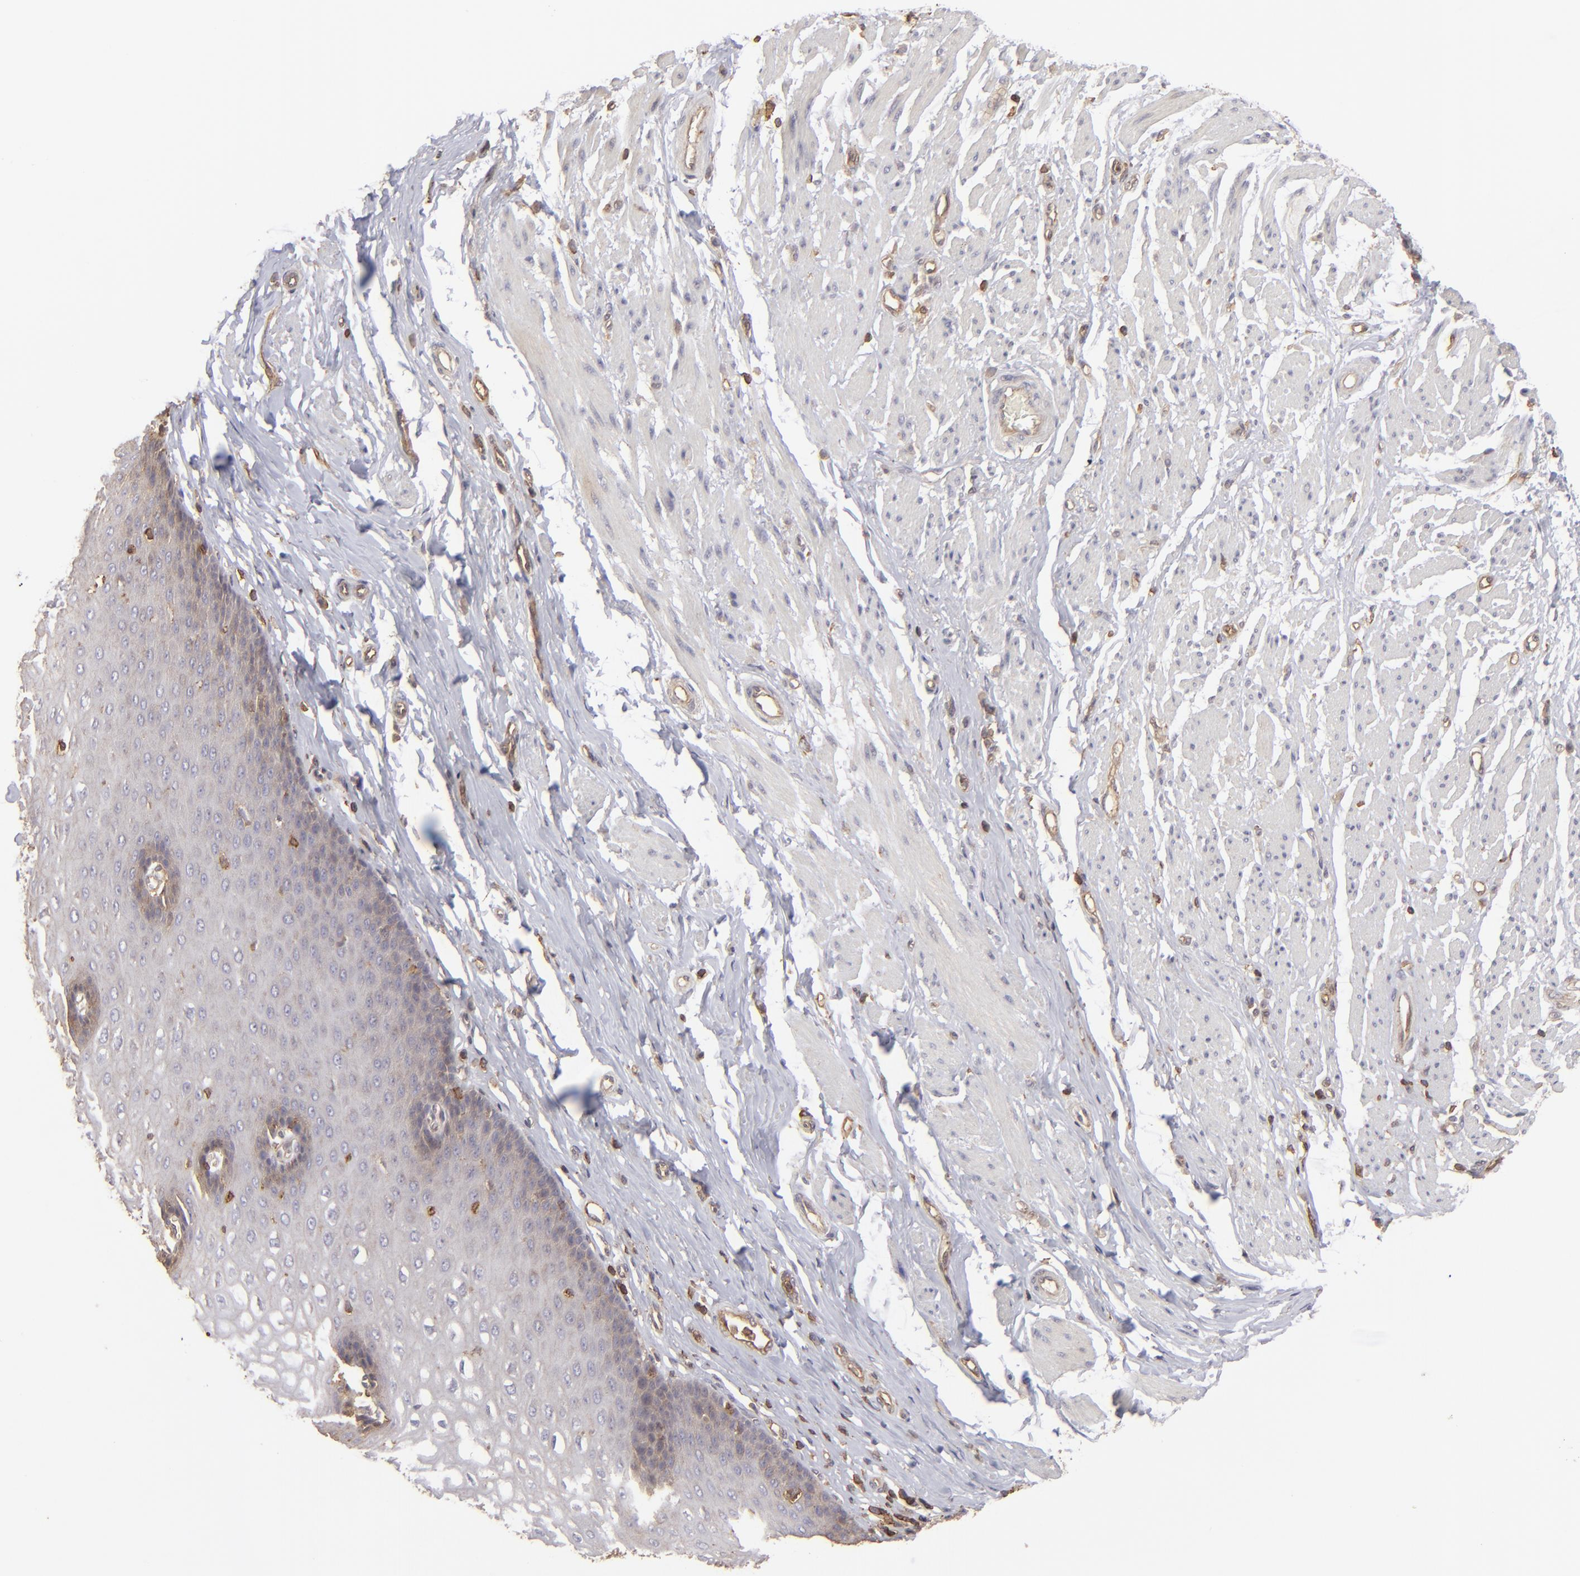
{"staining": {"intensity": "weak", "quantity": "<25%", "location": "cytoplasmic/membranous"}, "tissue": "esophagus", "cell_type": "Squamous epithelial cells", "image_type": "normal", "snomed": [{"axis": "morphology", "description": "Normal tissue, NOS"}, {"axis": "topography", "description": "Esophagus"}], "caption": "Immunohistochemical staining of benign esophagus reveals no significant staining in squamous epithelial cells.", "gene": "ACTB", "patient": {"sex": "male", "age": 70}}